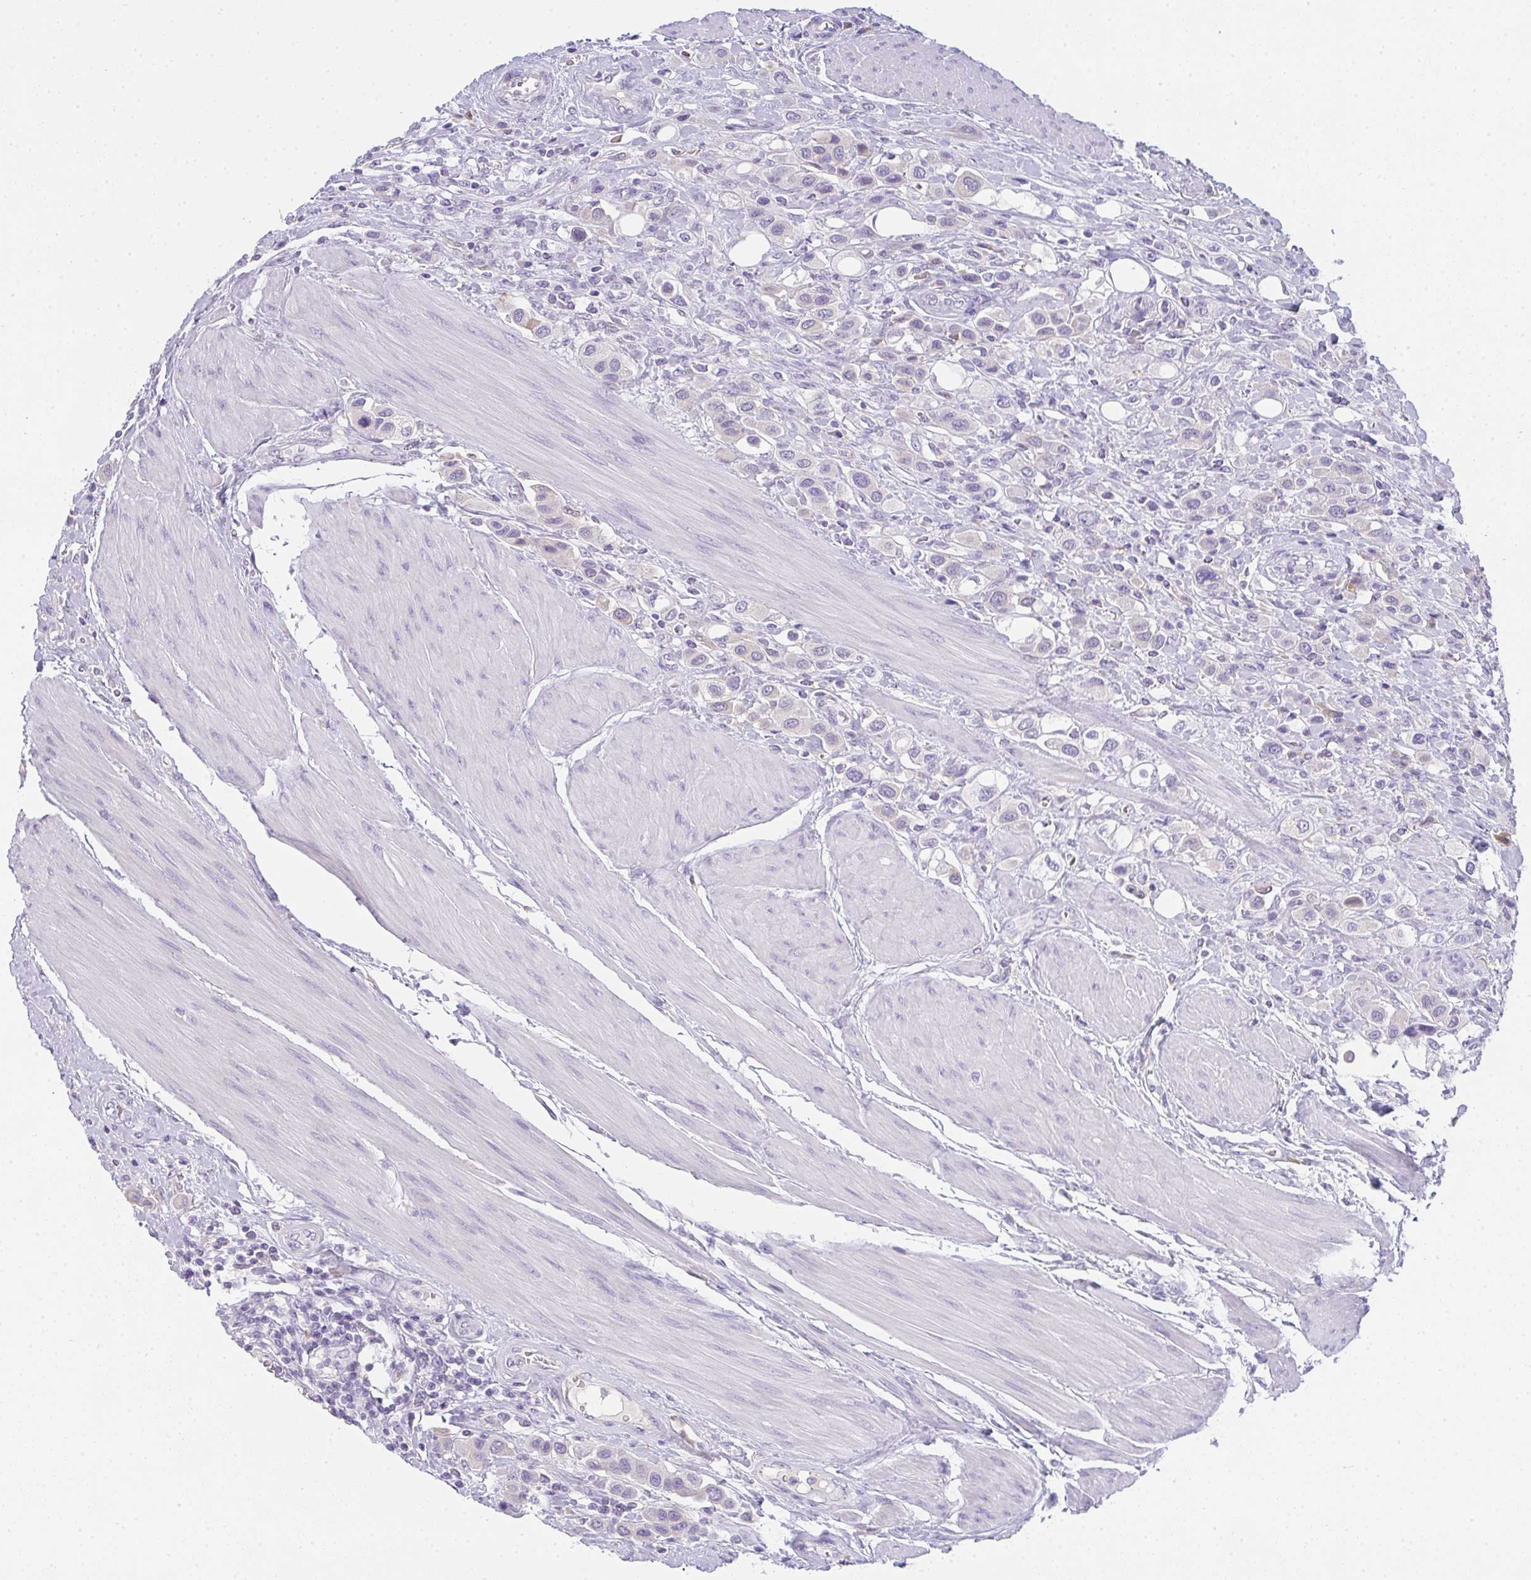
{"staining": {"intensity": "negative", "quantity": "none", "location": "none"}, "tissue": "urothelial cancer", "cell_type": "Tumor cells", "image_type": "cancer", "snomed": [{"axis": "morphology", "description": "Urothelial carcinoma, High grade"}, {"axis": "topography", "description": "Urinary bladder"}], "caption": "Tumor cells are negative for brown protein staining in urothelial cancer.", "gene": "COX7B", "patient": {"sex": "male", "age": 50}}